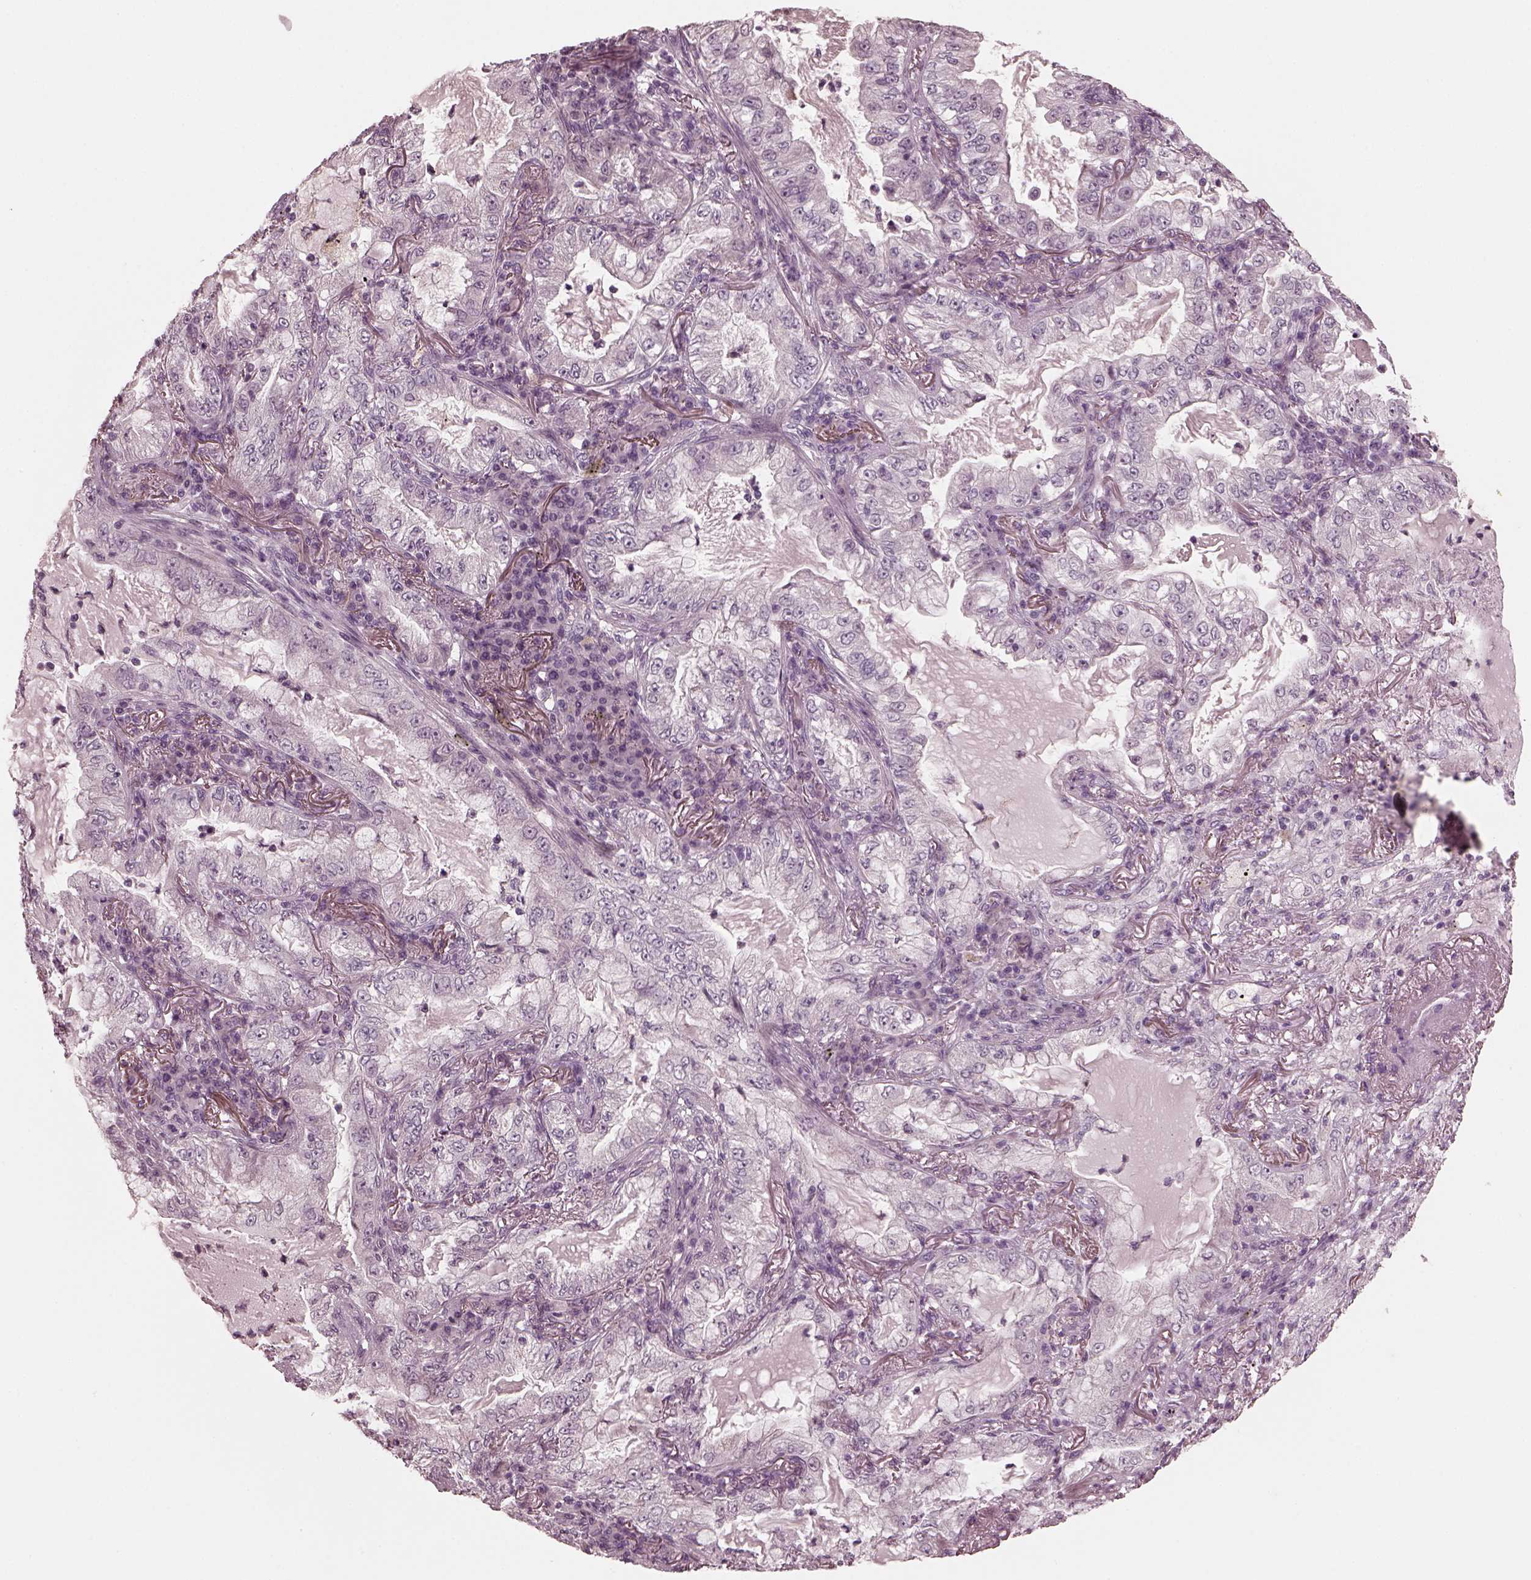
{"staining": {"intensity": "negative", "quantity": "none", "location": "none"}, "tissue": "lung cancer", "cell_type": "Tumor cells", "image_type": "cancer", "snomed": [{"axis": "morphology", "description": "Adenocarcinoma, NOS"}, {"axis": "topography", "description": "Lung"}], "caption": "DAB immunohistochemical staining of lung cancer (adenocarcinoma) demonstrates no significant expression in tumor cells.", "gene": "RCVRN", "patient": {"sex": "female", "age": 73}}